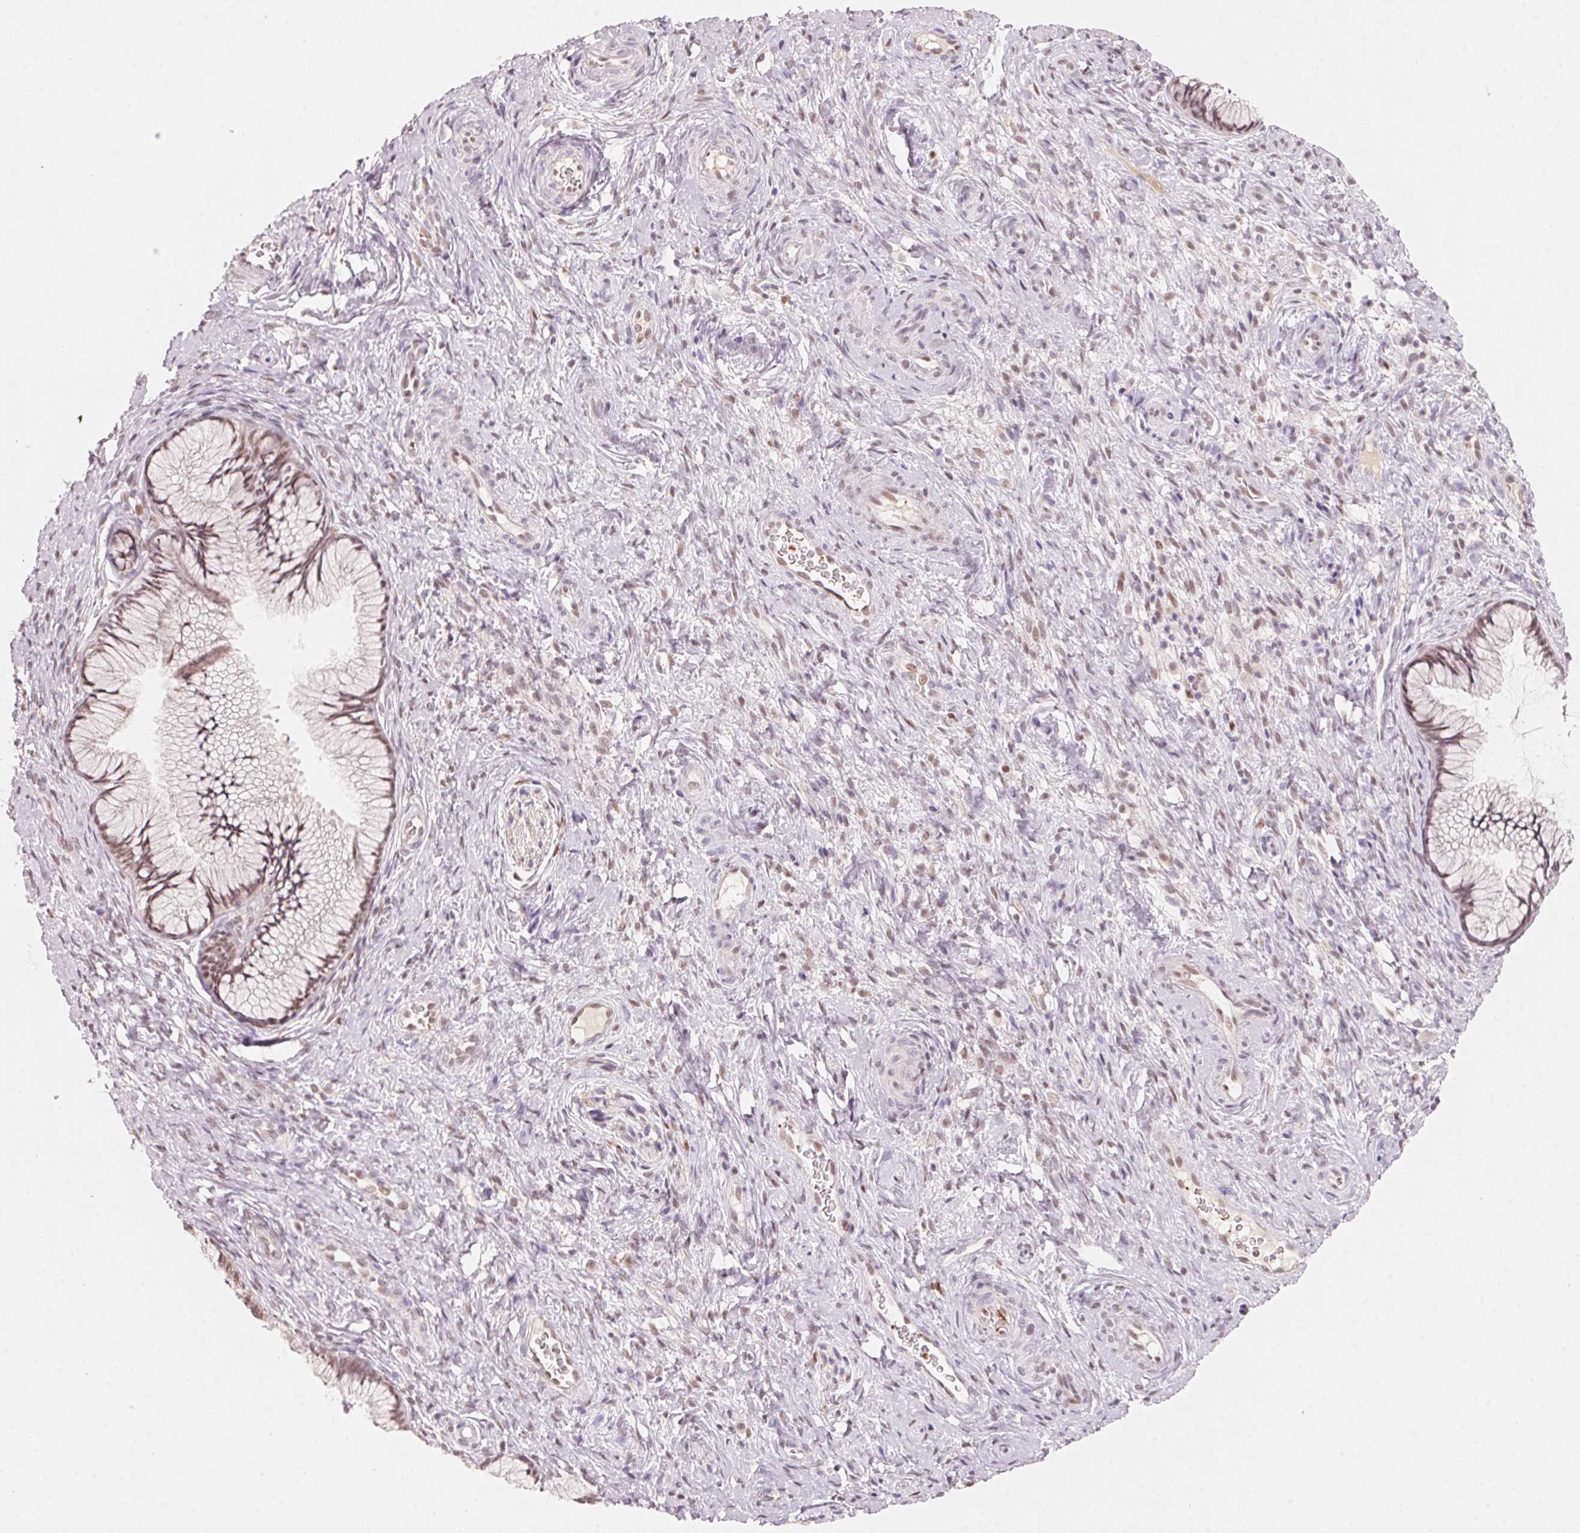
{"staining": {"intensity": "weak", "quantity": "25%-75%", "location": "cytoplasmic/membranous,nuclear"}, "tissue": "cervix", "cell_type": "Glandular cells", "image_type": "normal", "snomed": [{"axis": "morphology", "description": "Normal tissue, NOS"}, {"axis": "topography", "description": "Cervix"}], "caption": "Cervix stained with DAB (3,3'-diaminobenzidine) immunohistochemistry (IHC) shows low levels of weak cytoplasmic/membranous,nuclear positivity in about 25%-75% of glandular cells. (brown staining indicates protein expression, while blue staining denotes nuclei).", "gene": "ARHGAP22", "patient": {"sex": "female", "age": 34}}